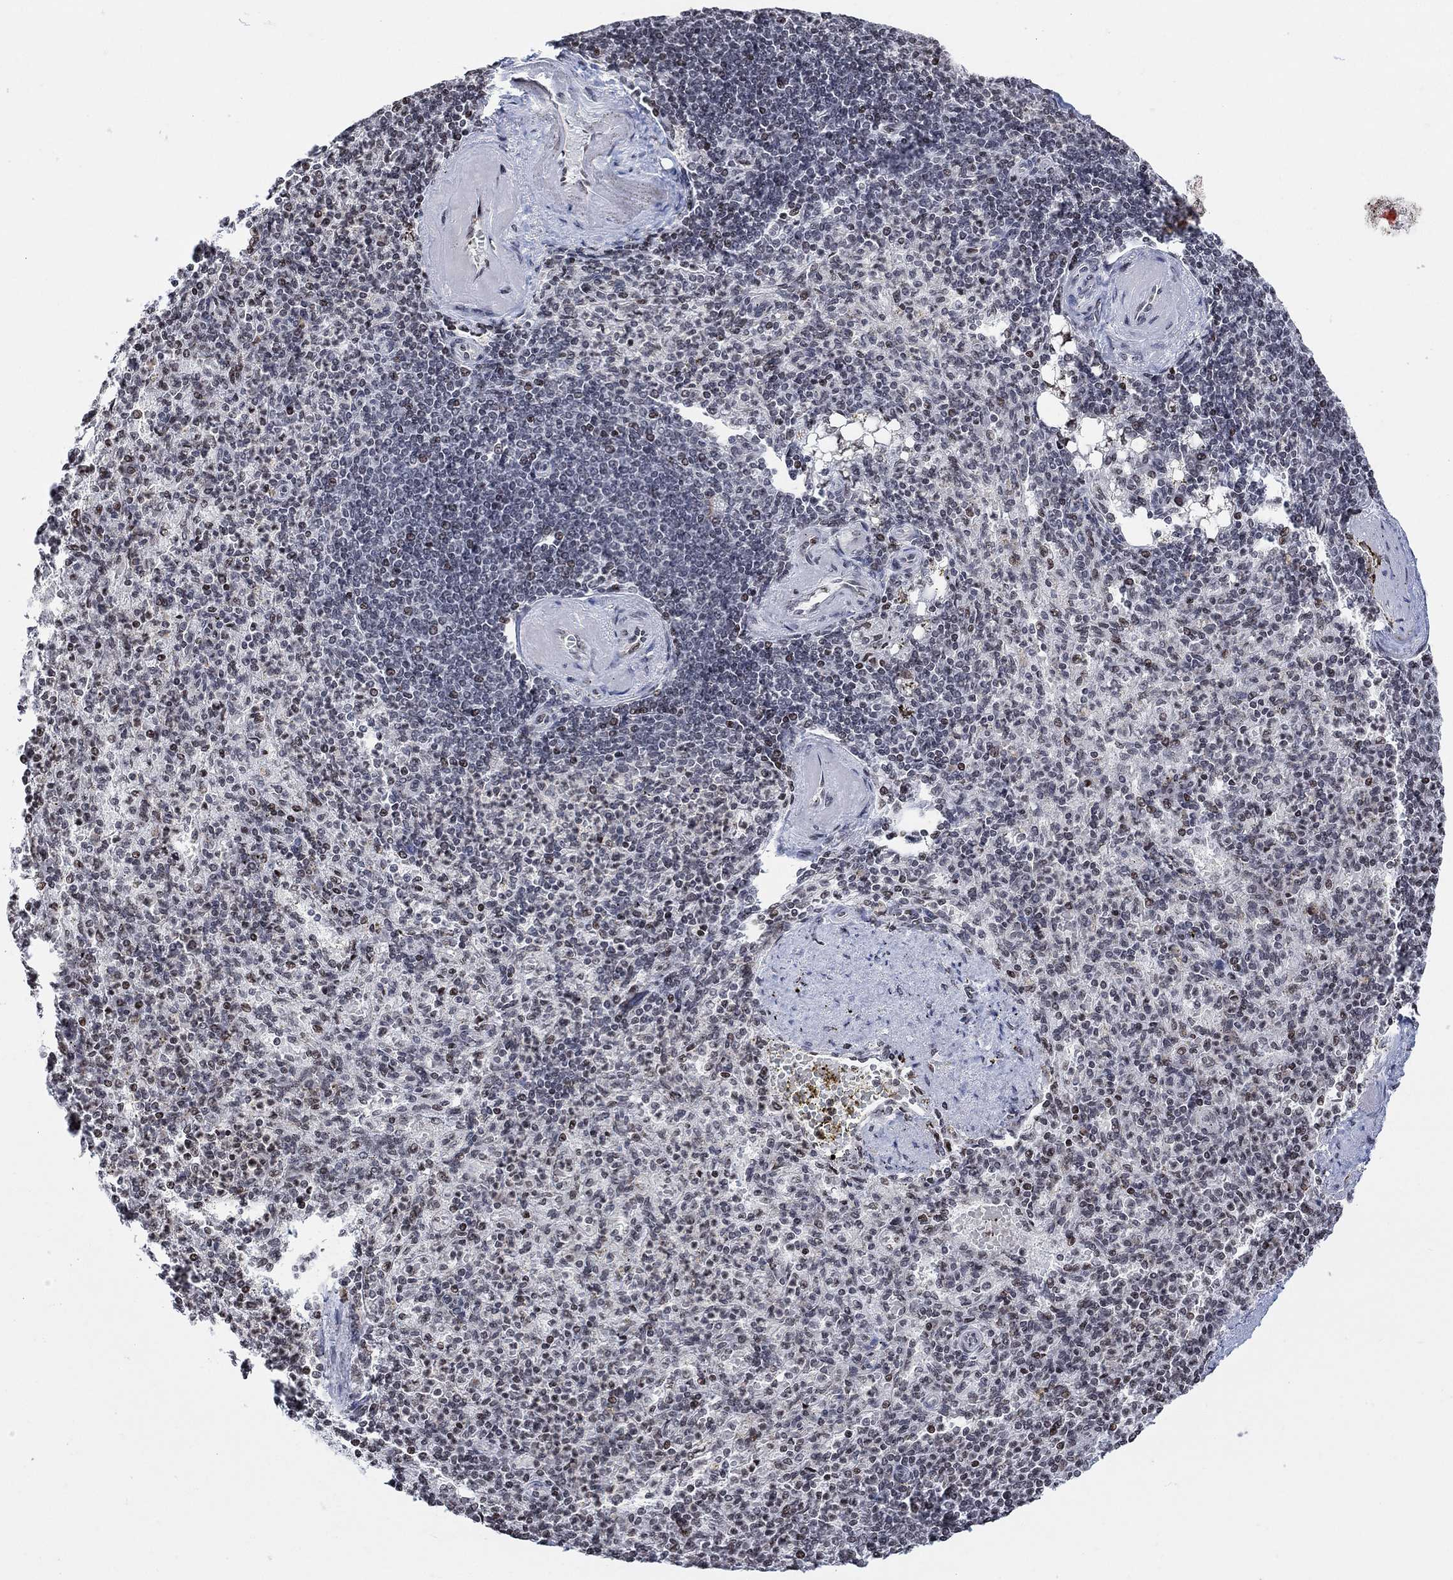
{"staining": {"intensity": "negative", "quantity": "none", "location": "none"}, "tissue": "spleen", "cell_type": "Cells in red pulp", "image_type": "normal", "snomed": [{"axis": "morphology", "description": "Normal tissue, NOS"}, {"axis": "topography", "description": "Spleen"}], "caption": "Benign spleen was stained to show a protein in brown. There is no significant staining in cells in red pulp. (Immunohistochemistry (ihc), brightfield microscopy, high magnification).", "gene": "ABHD14A", "patient": {"sex": "female", "age": 74}}